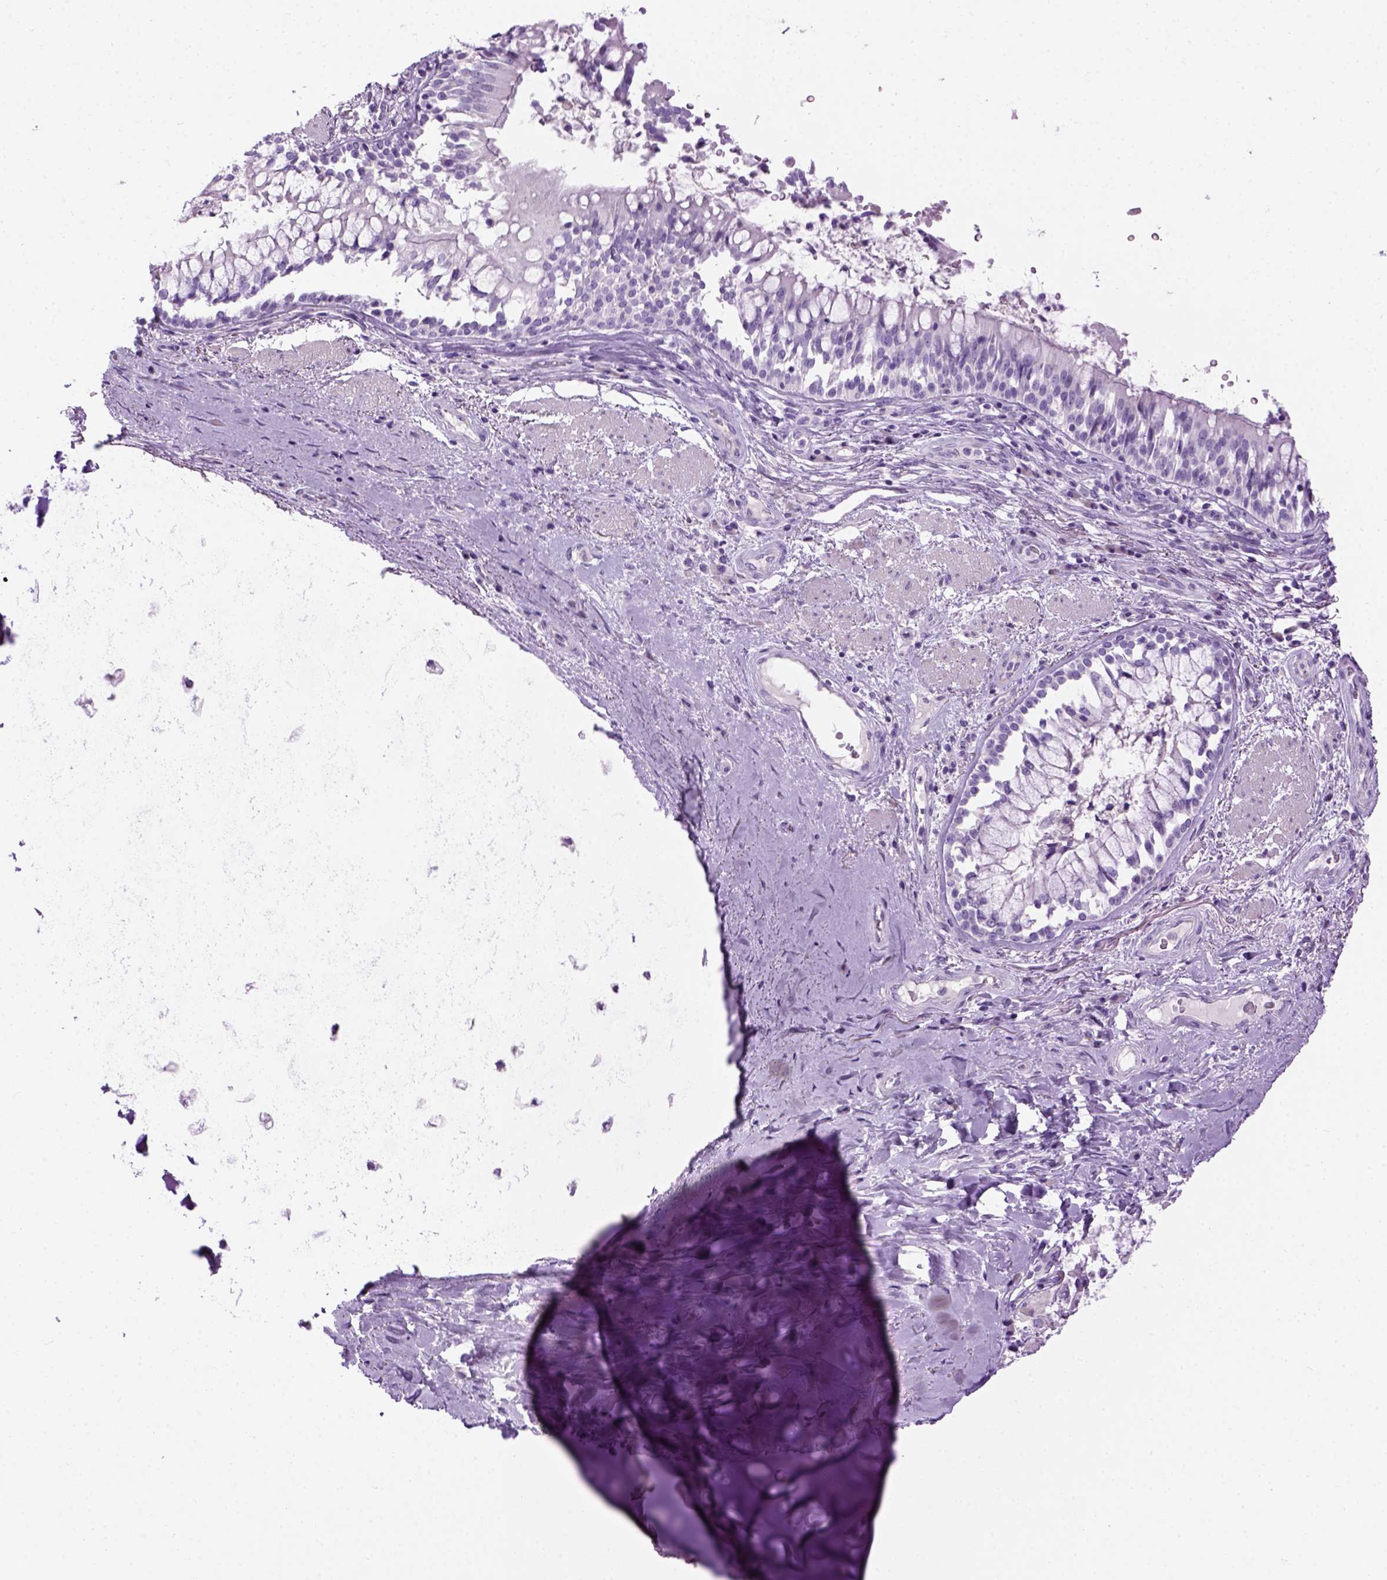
{"staining": {"intensity": "negative", "quantity": "none", "location": "none"}, "tissue": "soft tissue", "cell_type": "Chondrocytes", "image_type": "normal", "snomed": [{"axis": "morphology", "description": "Normal tissue, NOS"}, {"axis": "topography", "description": "Cartilage tissue"}, {"axis": "topography", "description": "Bronchus"}], "caption": "An image of human soft tissue is negative for staining in chondrocytes. (DAB immunohistochemistry (IHC) visualized using brightfield microscopy, high magnification).", "gene": "GABRB2", "patient": {"sex": "male", "age": 64}}